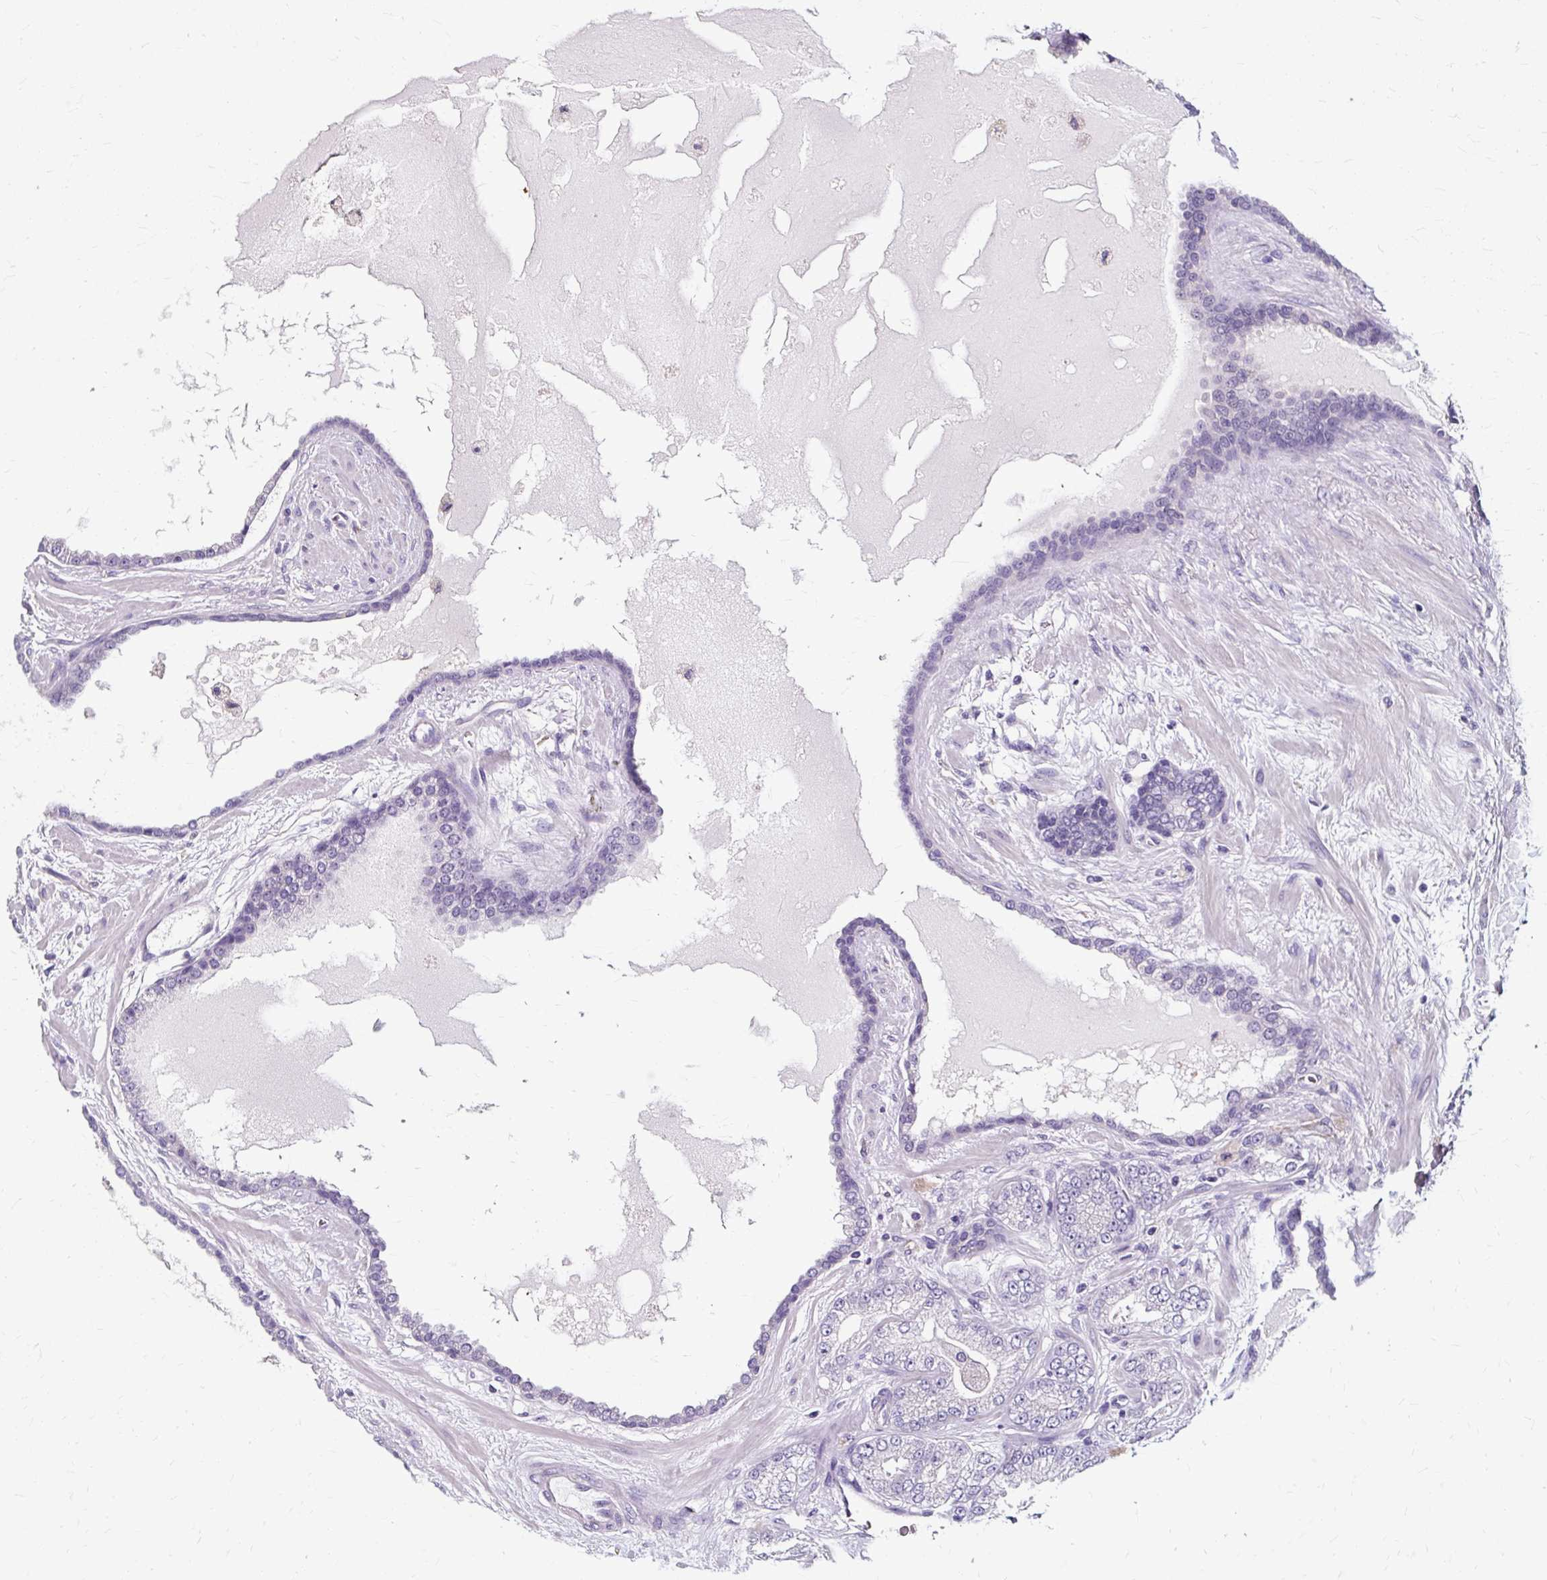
{"staining": {"intensity": "negative", "quantity": "none", "location": "none"}, "tissue": "prostate cancer", "cell_type": "Tumor cells", "image_type": "cancer", "snomed": [{"axis": "morphology", "description": "Adenocarcinoma, High grade"}, {"axis": "topography", "description": "Prostate"}], "caption": "Immunohistochemistry of human prostate cancer (adenocarcinoma (high-grade)) exhibits no expression in tumor cells.", "gene": "KLHL24", "patient": {"sex": "male", "age": 68}}